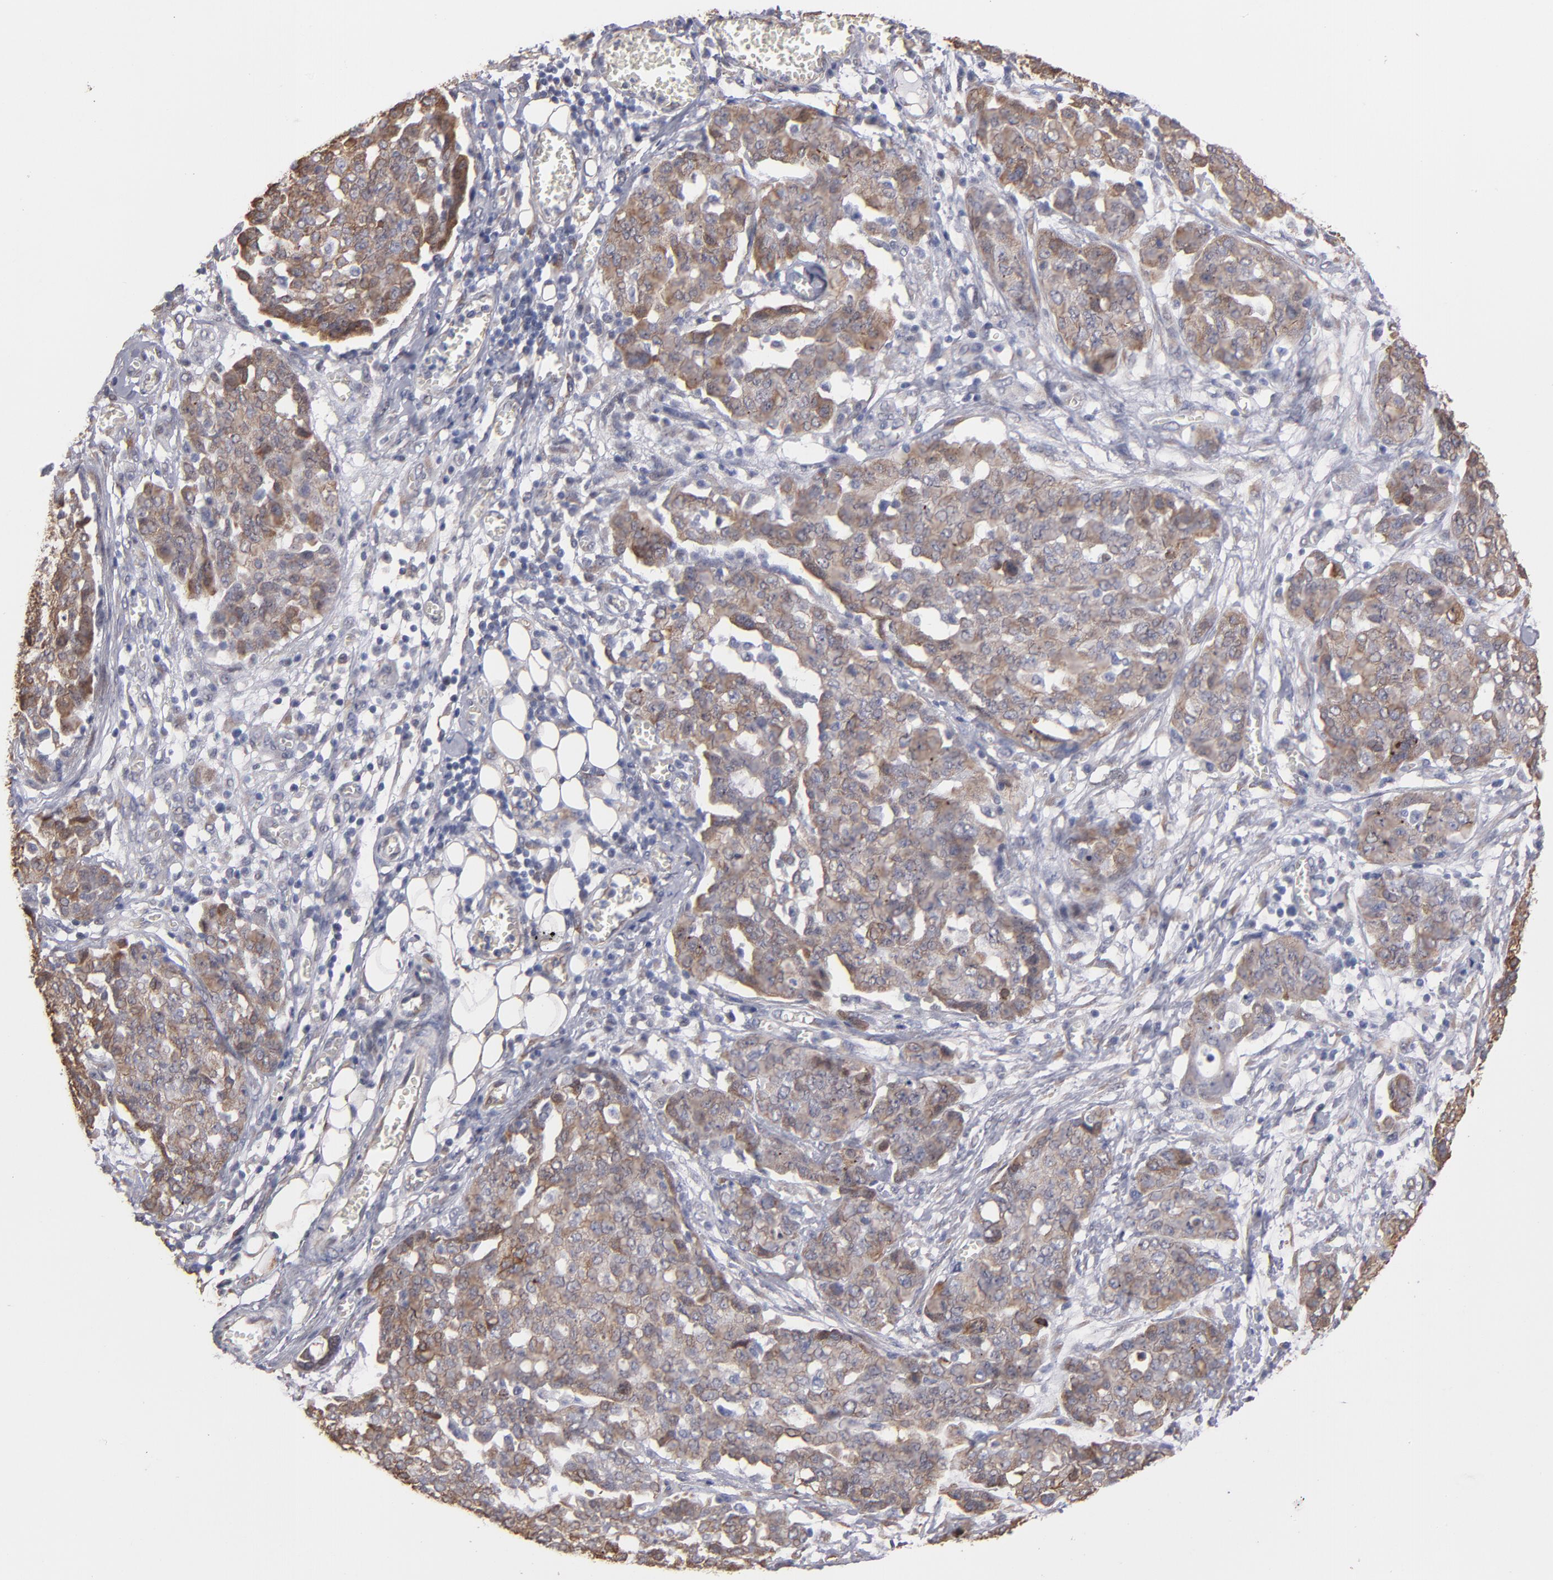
{"staining": {"intensity": "weak", "quantity": ">75%", "location": "cytoplasmic/membranous"}, "tissue": "ovarian cancer", "cell_type": "Tumor cells", "image_type": "cancer", "snomed": [{"axis": "morphology", "description": "Cystadenocarcinoma, serous, NOS"}, {"axis": "topography", "description": "Soft tissue"}, {"axis": "topography", "description": "Ovary"}], "caption": "A low amount of weak cytoplasmic/membranous expression is identified in approximately >75% of tumor cells in ovarian serous cystadenocarcinoma tissue. The staining was performed using DAB (3,3'-diaminobenzidine), with brown indicating positive protein expression. Nuclei are stained blue with hematoxylin.", "gene": "PGRMC1", "patient": {"sex": "female", "age": 57}}